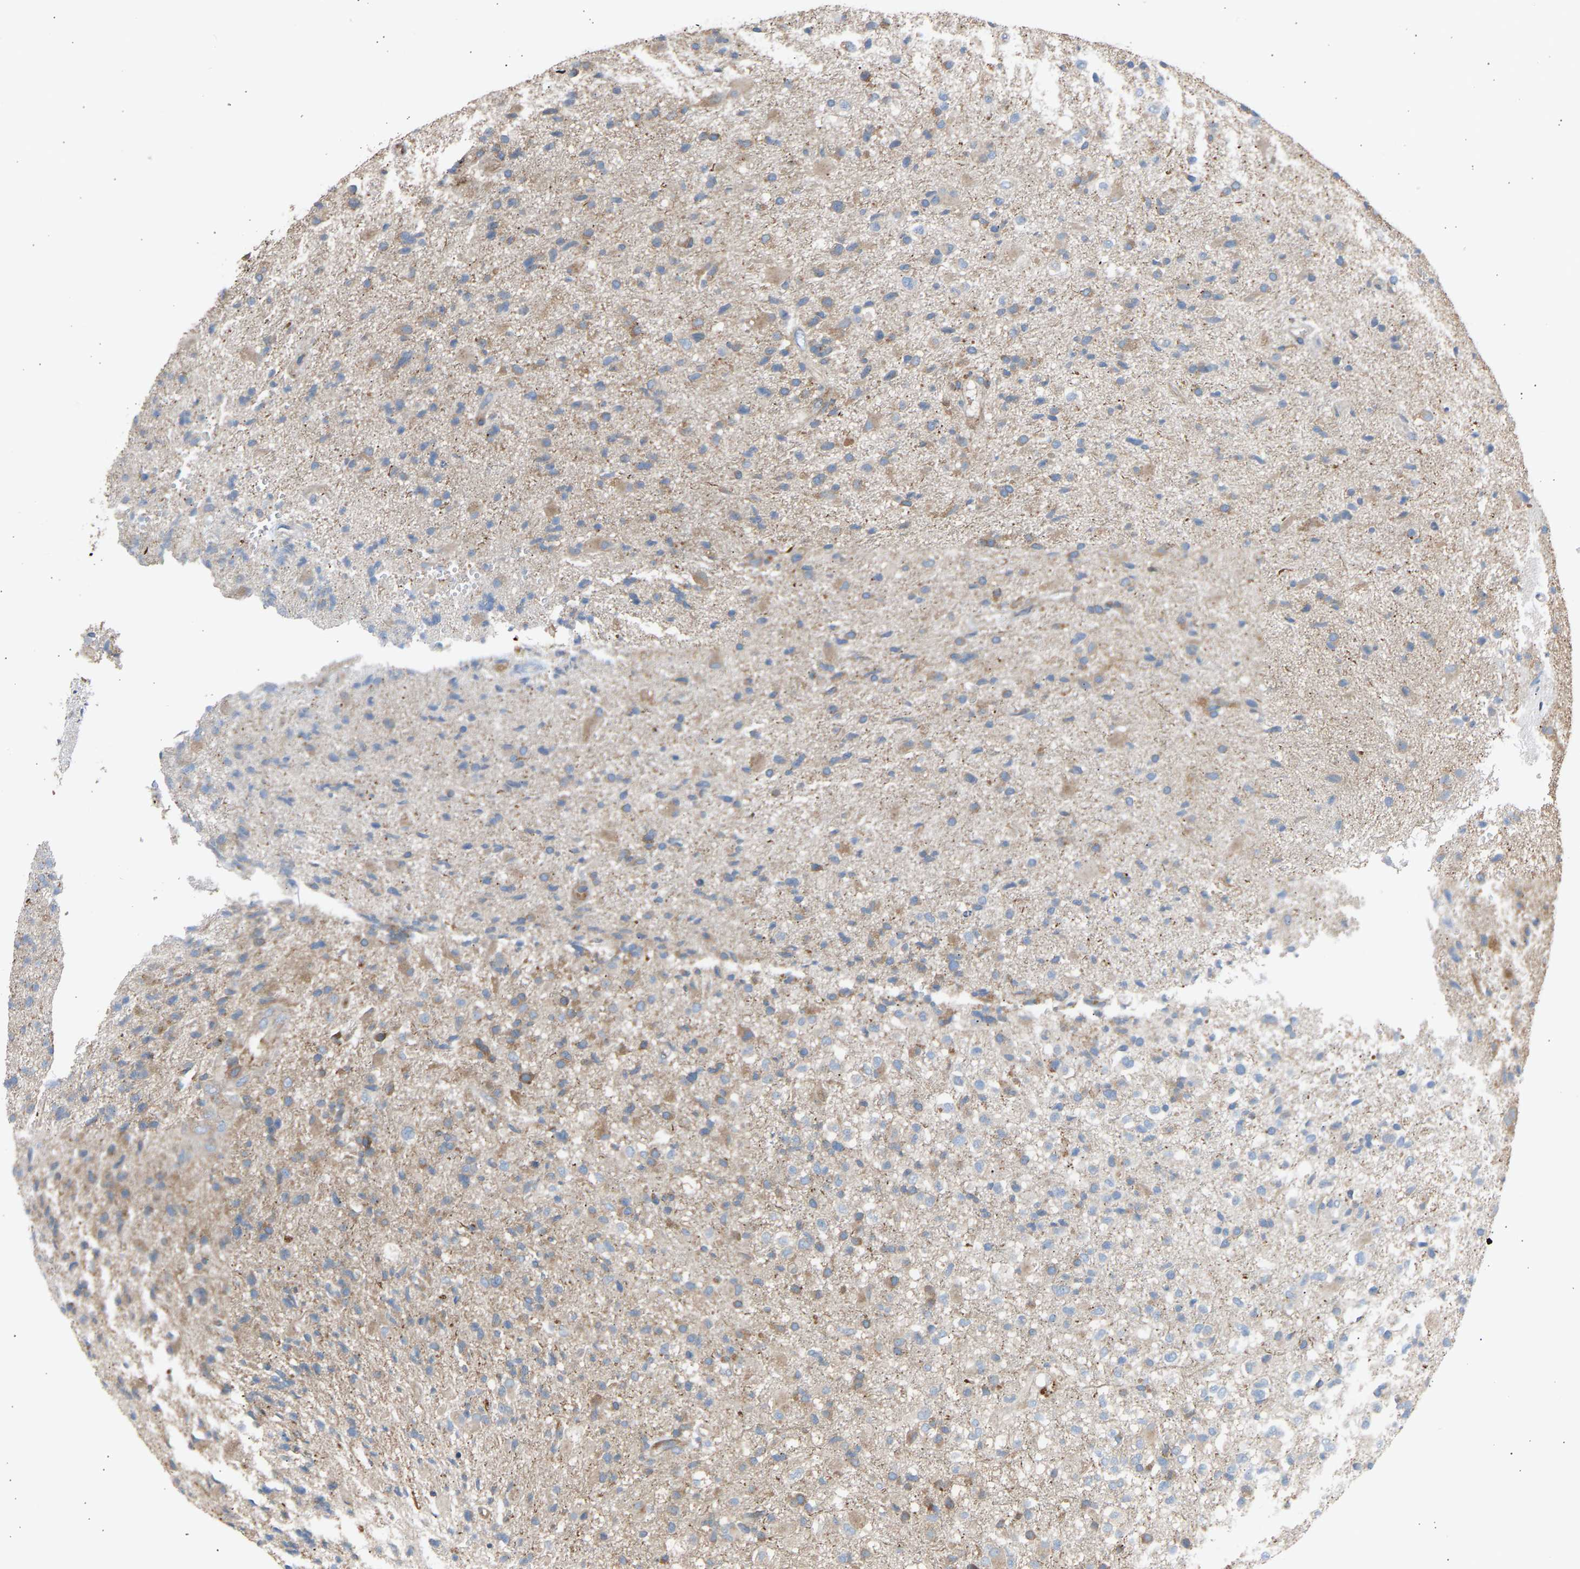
{"staining": {"intensity": "weak", "quantity": "25%-75%", "location": "cytoplasmic/membranous"}, "tissue": "glioma", "cell_type": "Tumor cells", "image_type": "cancer", "snomed": [{"axis": "morphology", "description": "Glioma, malignant, High grade"}, {"axis": "topography", "description": "Brain"}], "caption": "Immunohistochemistry (IHC) (DAB) staining of human malignant glioma (high-grade) displays weak cytoplasmic/membranous protein positivity in about 25%-75% of tumor cells.", "gene": "GCN1", "patient": {"sex": "male", "age": 72}}